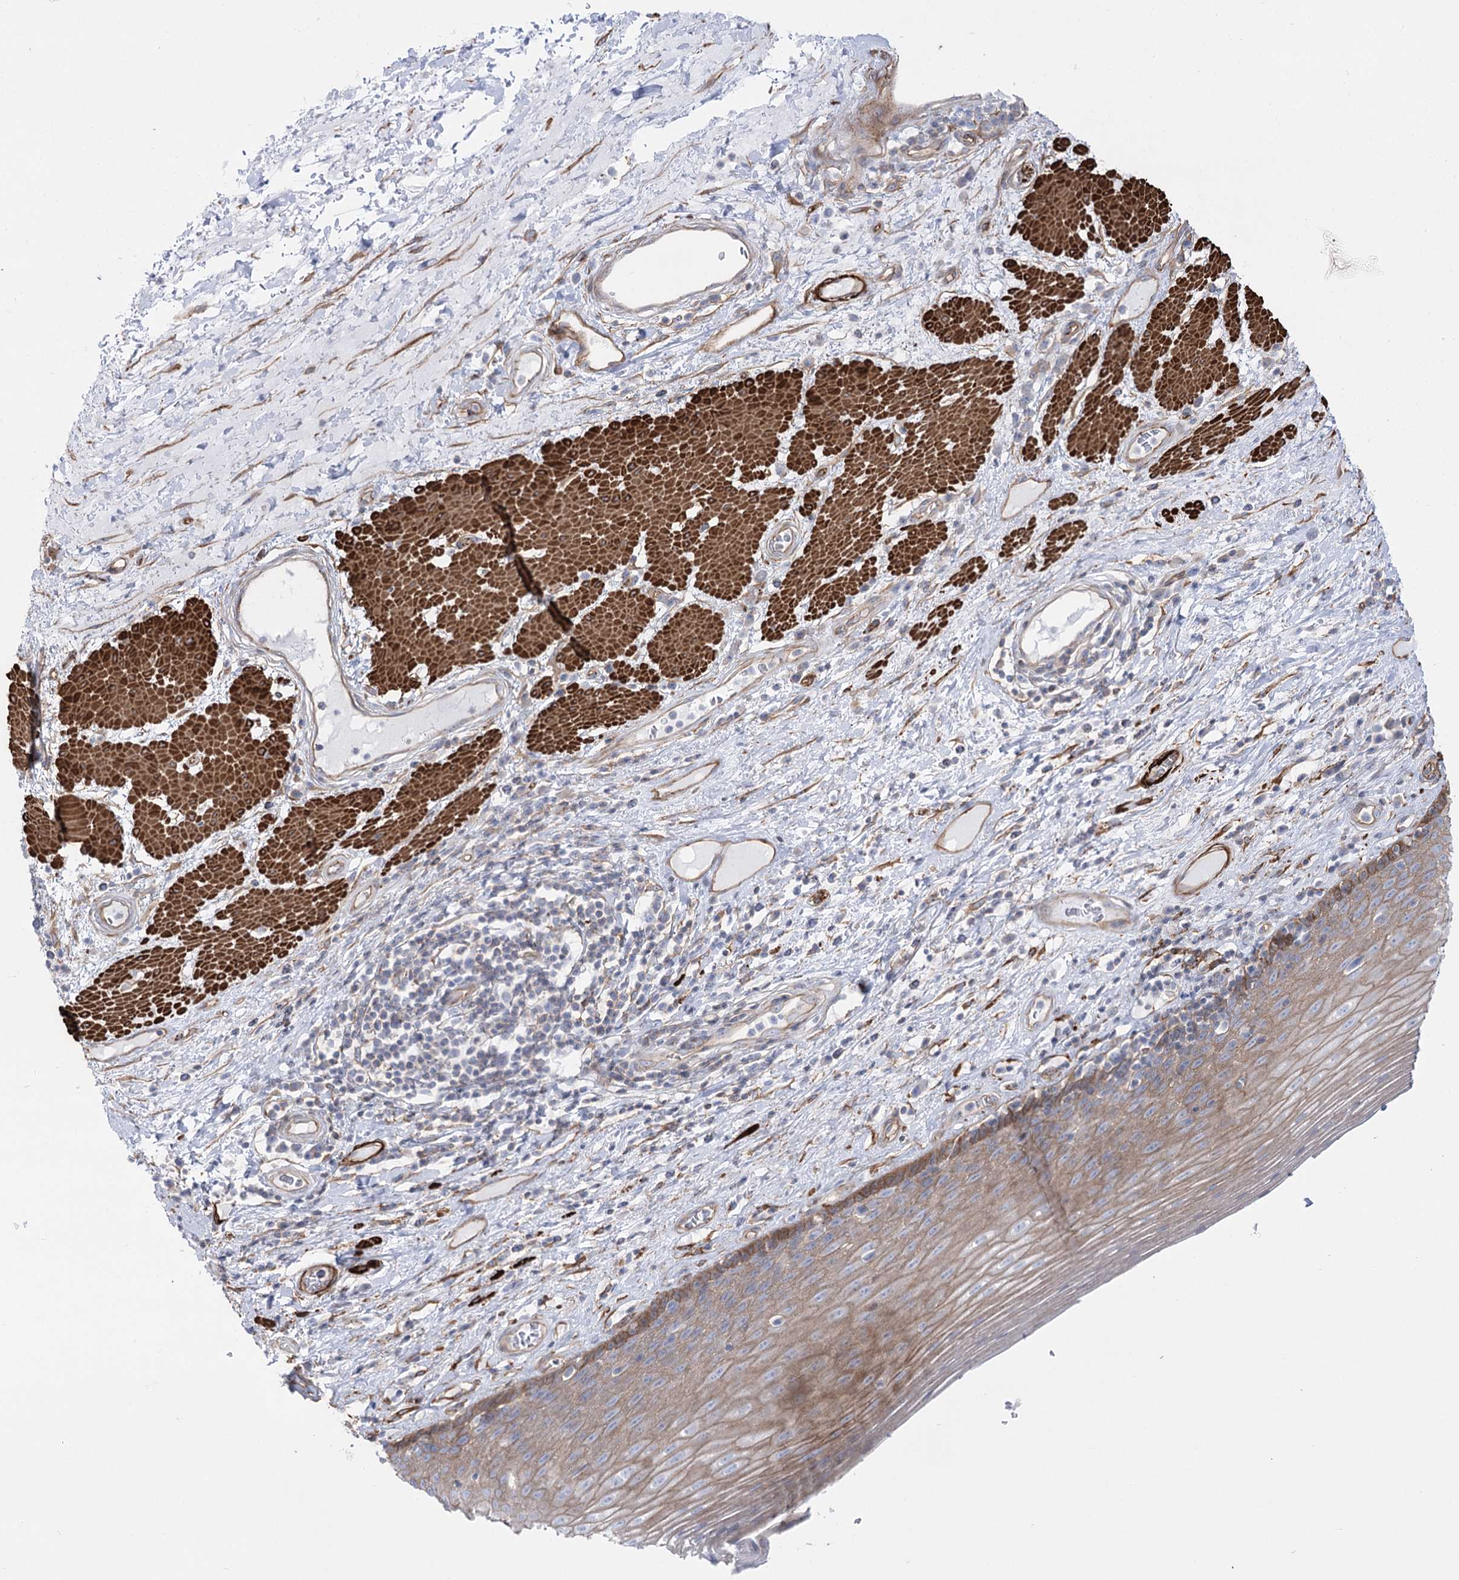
{"staining": {"intensity": "moderate", "quantity": "25%-75%", "location": "cytoplasmic/membranous"}, "tissue": "esophagus", "cell_type": "Squamous epithelial cells", "image_type": "normal", "snomed": [{"axis": "morphology", "description": "Normal tissue, NOS"}, {"axis": "topography", "description": "Esophagus"}], "caption": "Approximately 25%-75% of squamous epithelial cells in benign esophagus show moderate cytoplasmic/membranous protein positivity as visualized by brown immunohistochemical staining.", "gene": "PLEKHA5", "patient": {"sex": "male", "age": 62}}